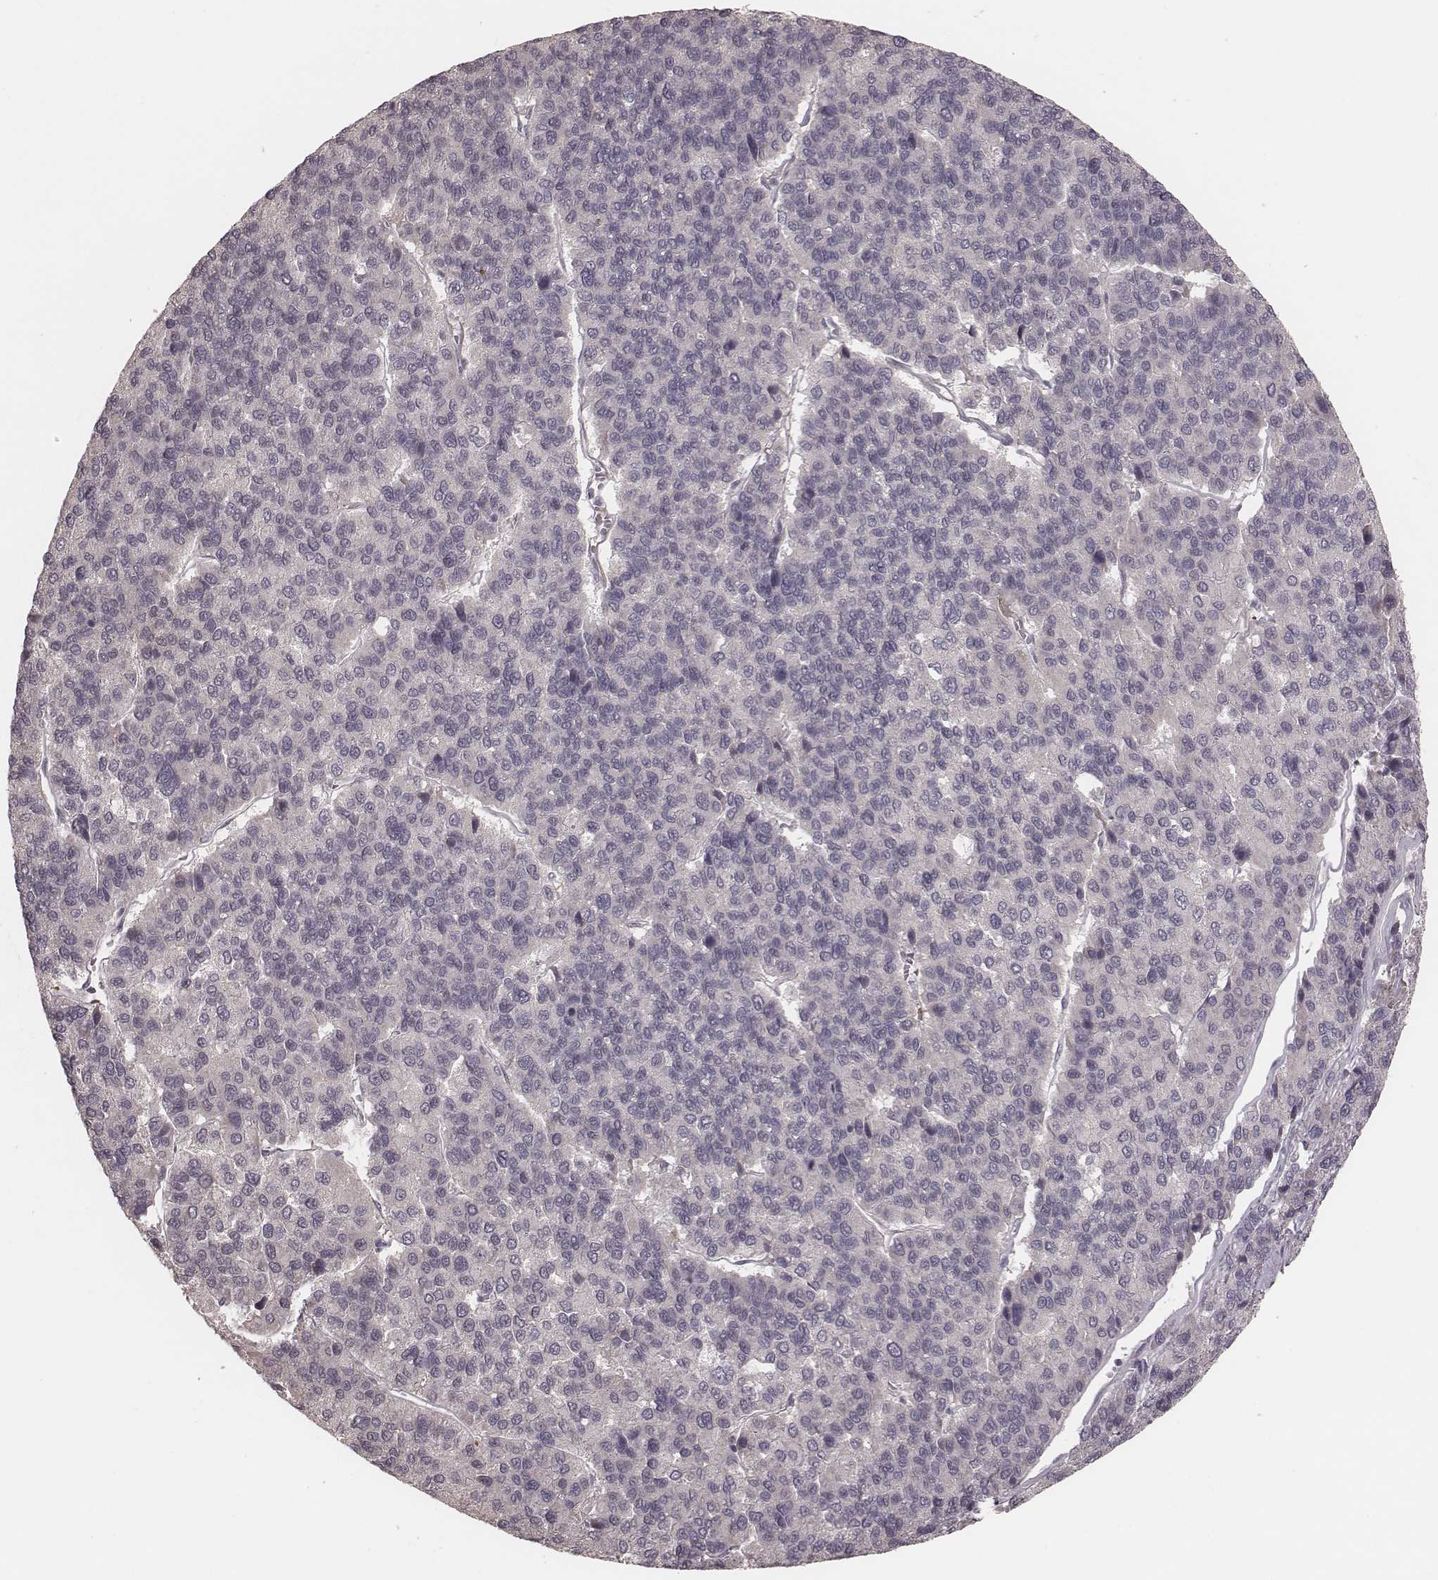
{"staining": {"intensity": "negative", "quantity": "none", "location": "none"}, "tissue": "liver cancer", "cell_type": "Tumor cells", "image_type": "cancer", "snomed": [{"axis": "morphology", "description": "Carcinoma, Hepatocellular, NOS"}, {"axis": "topography", "description": "Liver"}], "caption": "There is no significant positivity in tumor cells of liver cancer.", "gene": "IL5", "patient": {"sex": "female", "age": 41}}